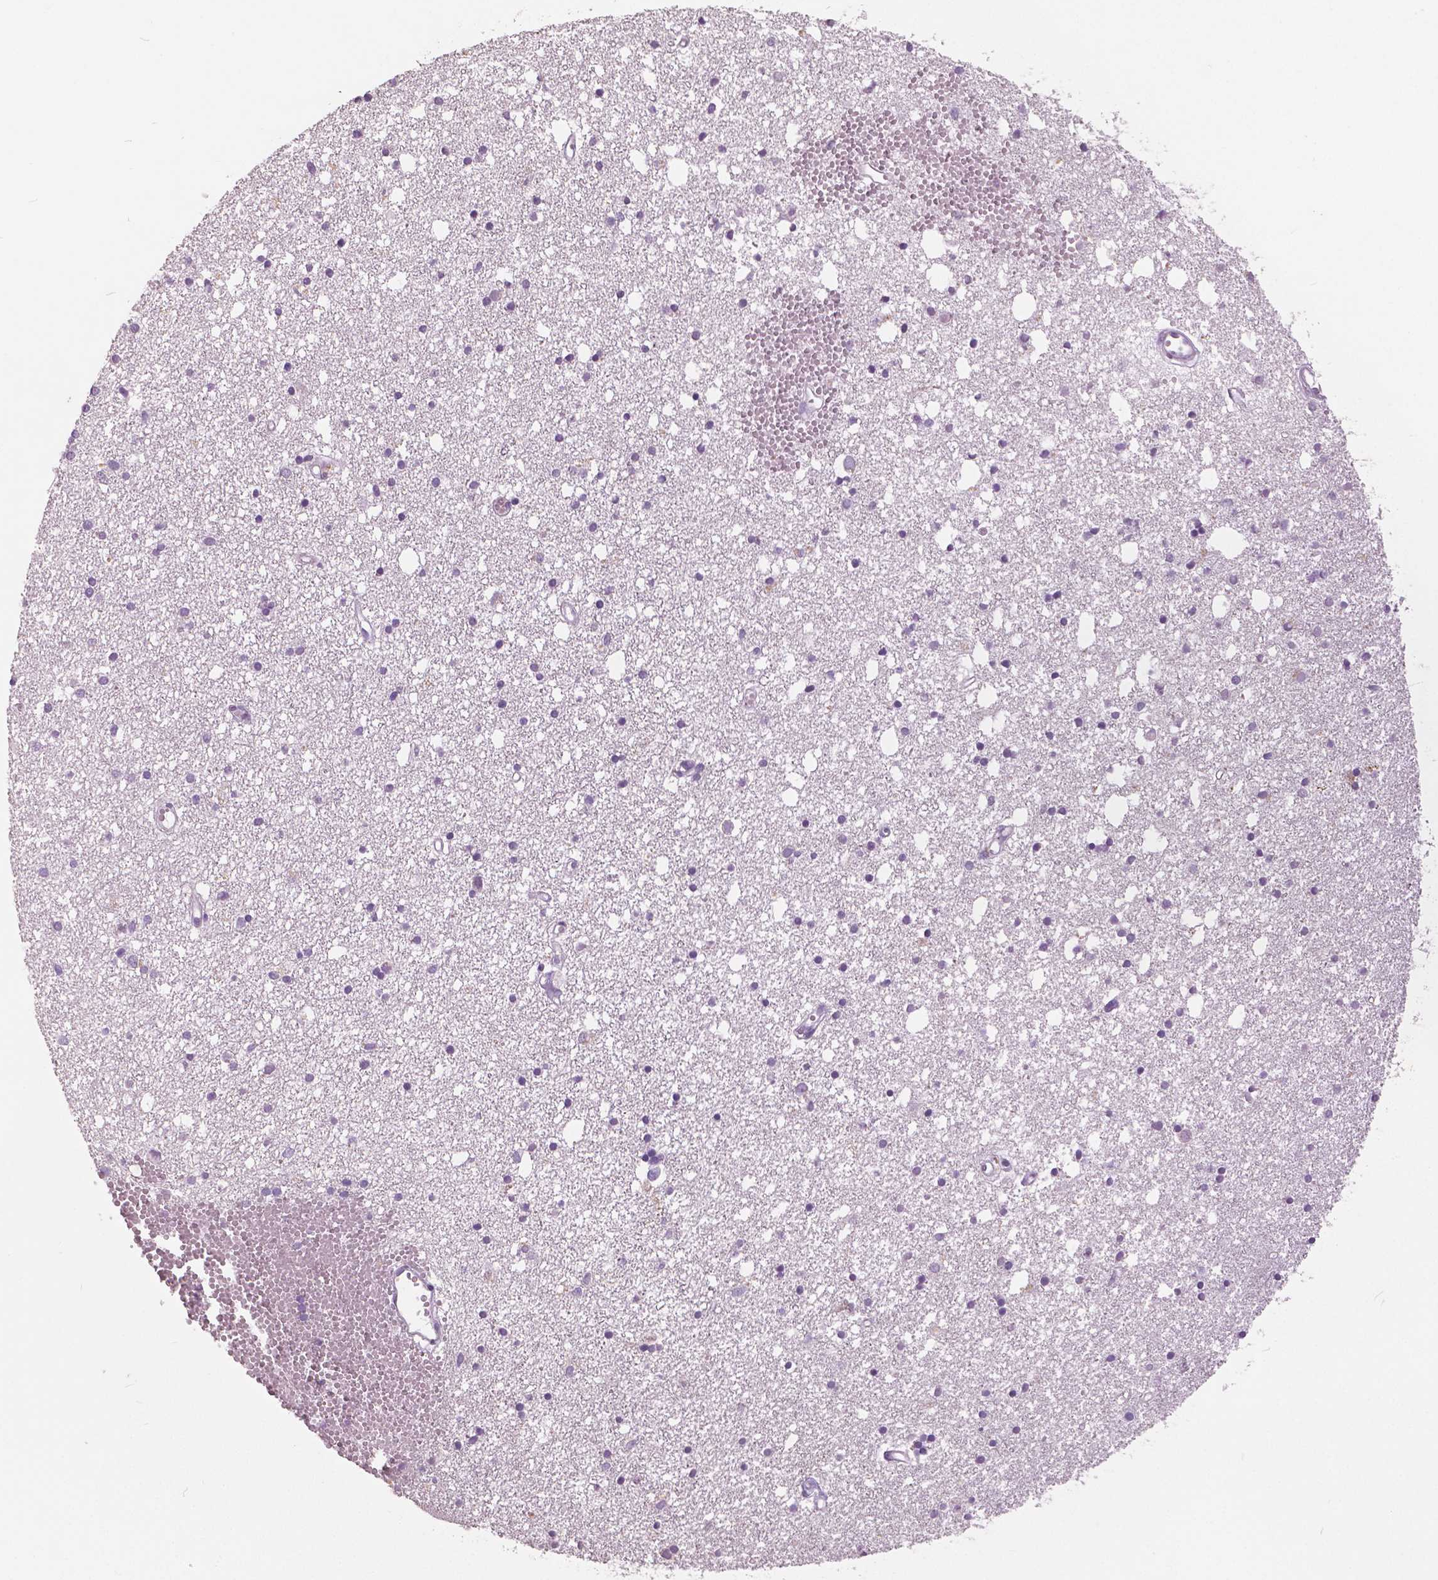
{"staining": {"intensity": "weak", "quantity": "25%-75%", "location": "cytoplasmic/membranous"}, "tissue": "cerebral cortex", "cell_type": "Endothelial cells", "image_type": "normal", "snomed": [{"axis": "morphology", "description": "Normal tissue, NOS"}, {"axis": "morphology", "description": "Glioma, malignant, High grade"}, {"axis": "topography", "description": "Cerebral cortex"}], "caption": "Normal cerebral cortex exhibits weak cytoplasmic/membranous positivity in approximately 25%-75% of endothelial cells, visualized by immunohistochemistry. The protein of interest is stained brown, and the nuclei are stained in blue (DAB (3,3'-diaminobenzidine) IHC with brightfield microscopy, high magnification).", "gene": "GRIN2A", "patient": {"sex": "male", "age": 71}}